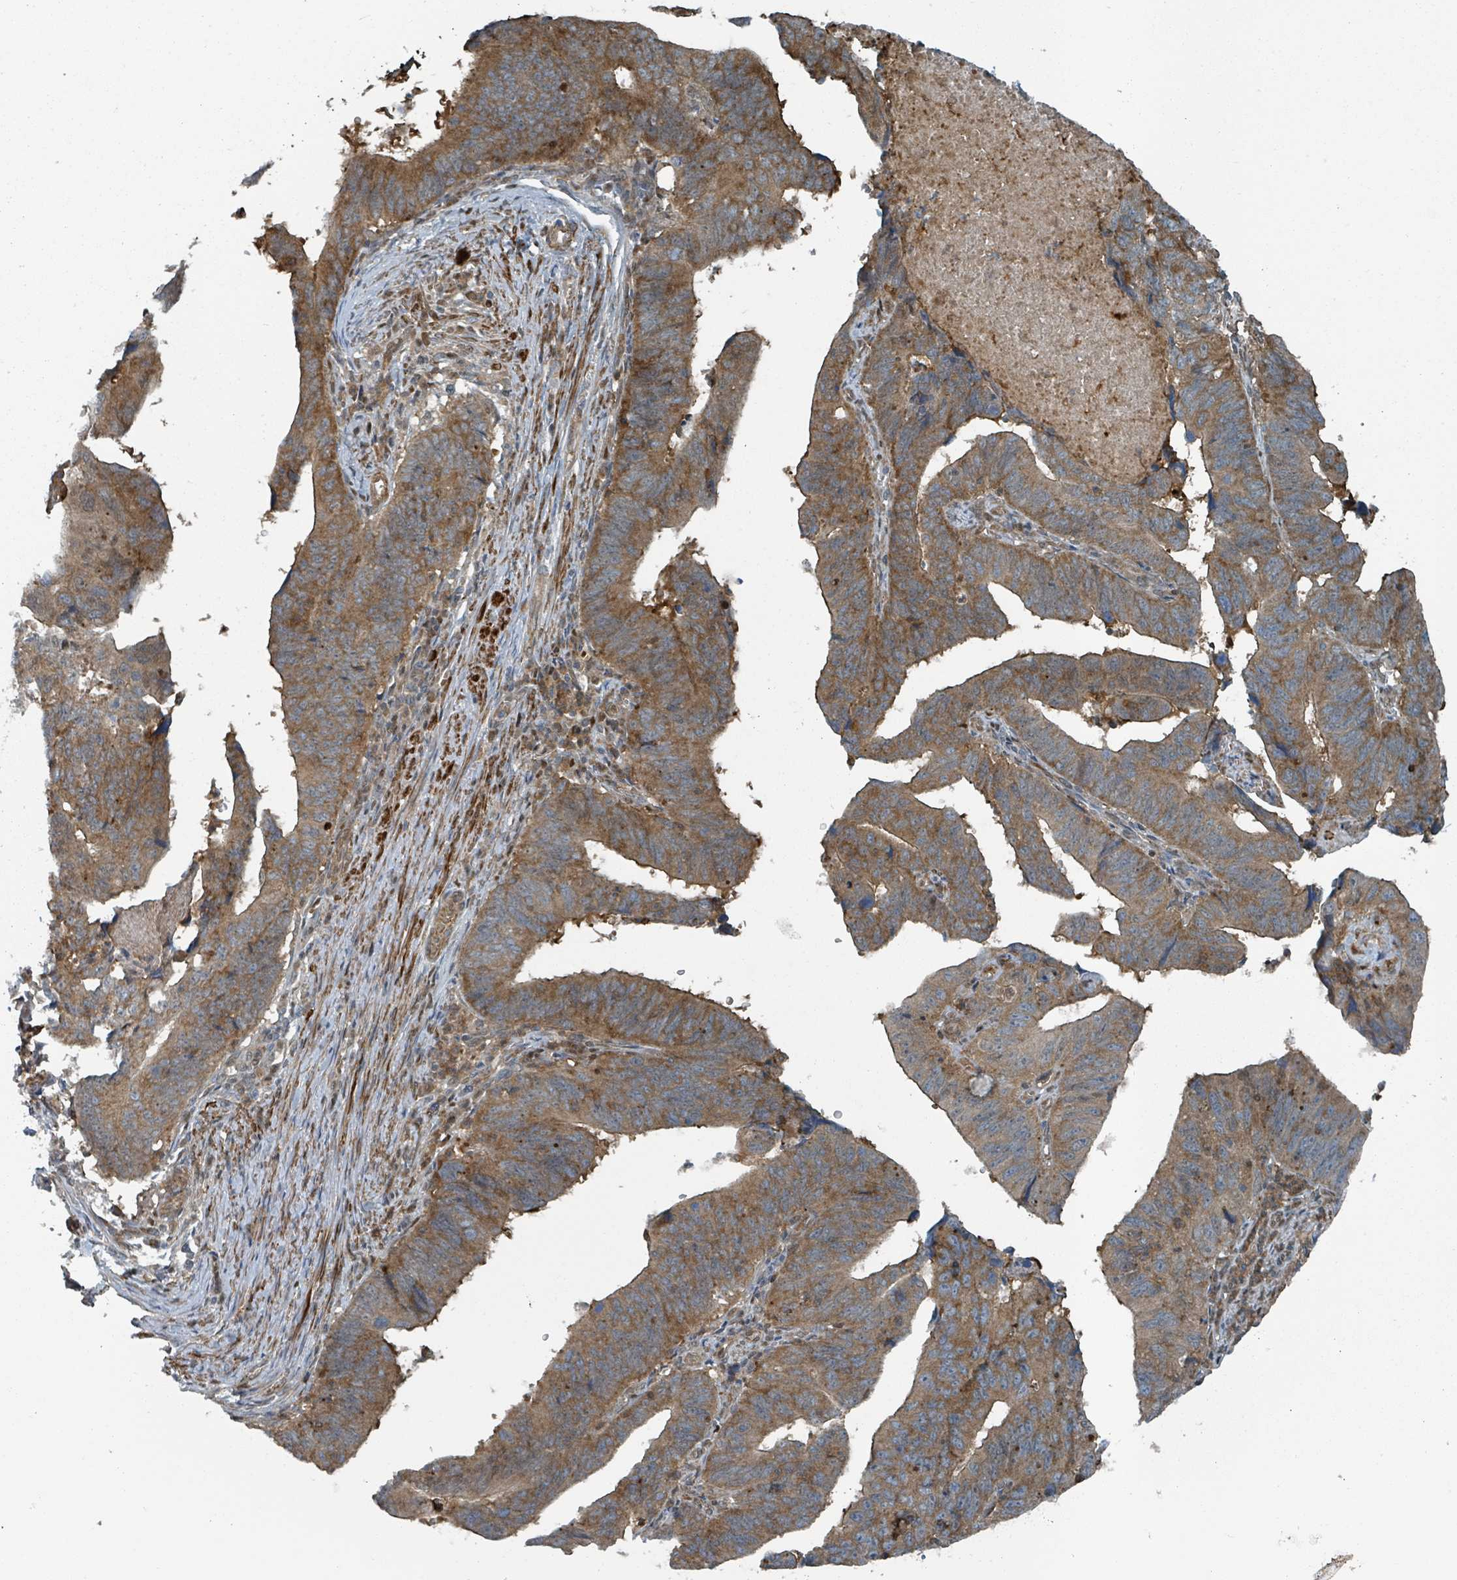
{"staining": {"intensity": "moderate", "quantity": ">75%", "location": "cytoplasmic/membranous"}, "tissue": "stomach cancer", "cell_type": "Tumor cells", "image_type": "cancer", "snomed": [{"axis": "morphology", "description": "Adenocarcinoma, NOS"}, {"axis": "topography", "description": "Stomach"}], "caption": "Stomach cancer (adenocarcinoma) stained for a protein (brown) reveals moderate cytoplasmic/membranous positive positivity in about >75% of tumor cells.", "gene": "RHPN2", "patient": {"sex": "male", "age": 59}}